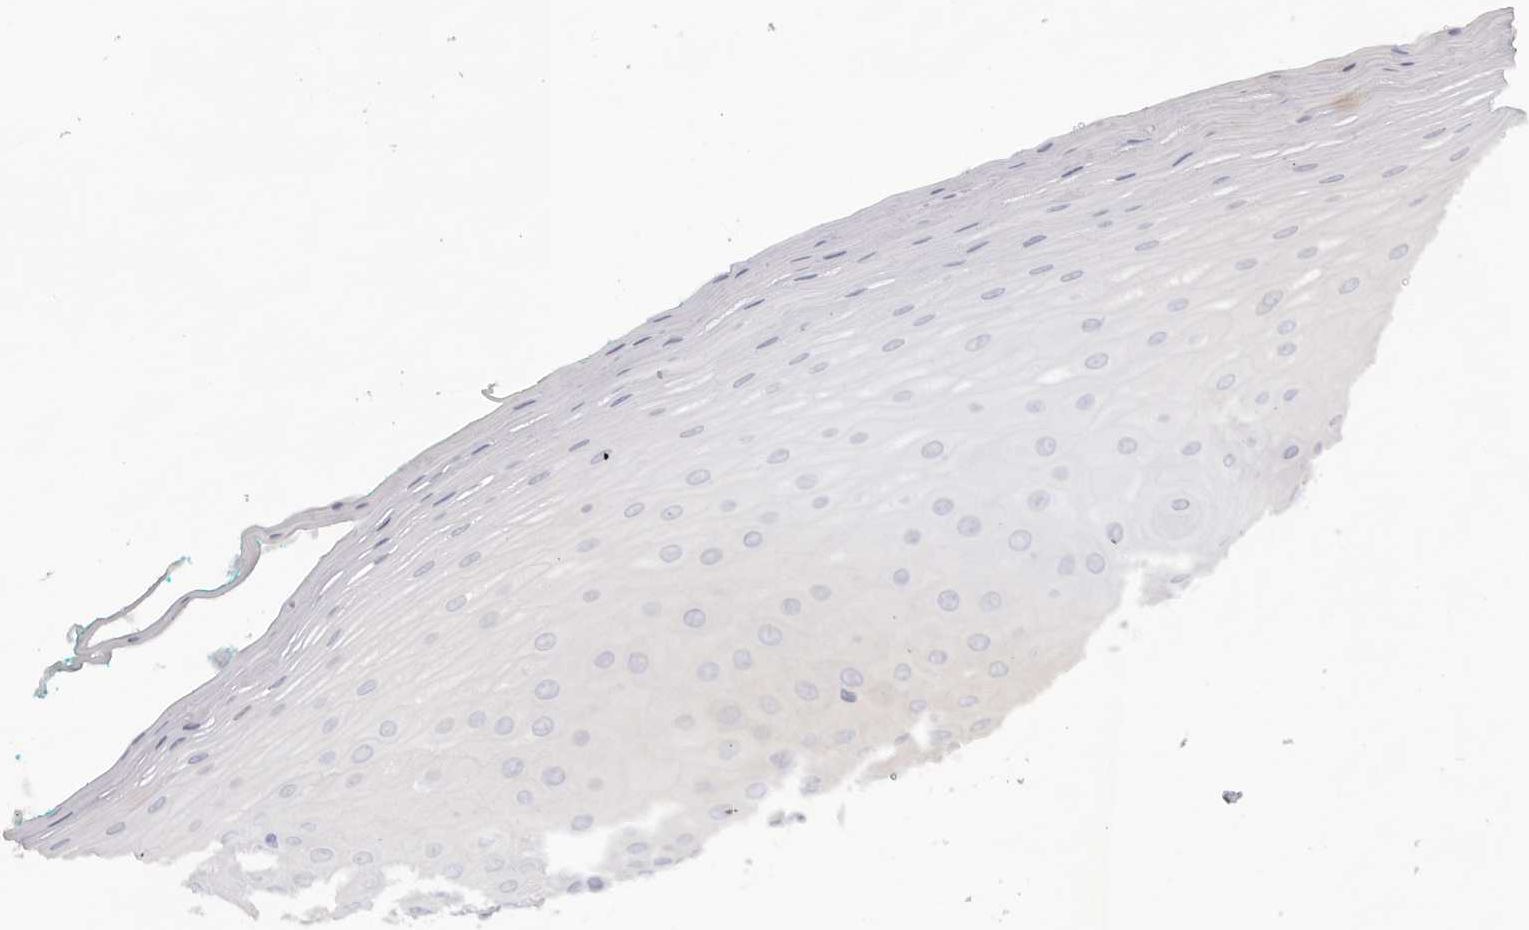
{"staining": {"intensity": "negative", "quantity": "none", "location": "none"}, "tissue": "oral mucosa", "cell_type": "Squamous epithelial cells", "image_type": "normal", "snomed": [{"axis": "morphology", "description": "Normal tissue, NOS"}, {"axis": "topography", "description": "Skeletal muscle"}, {"axis": "topography", "description": "Oral tissue"}], "caption": "An immunohistochemistry (IHC) histopathology image of benign oral mucosa is shown. There is no staining in squamous epithelial cells of oral mucosa.", "gene": "DYNLT5", "patient": {"sex": "male", "age": 58}}